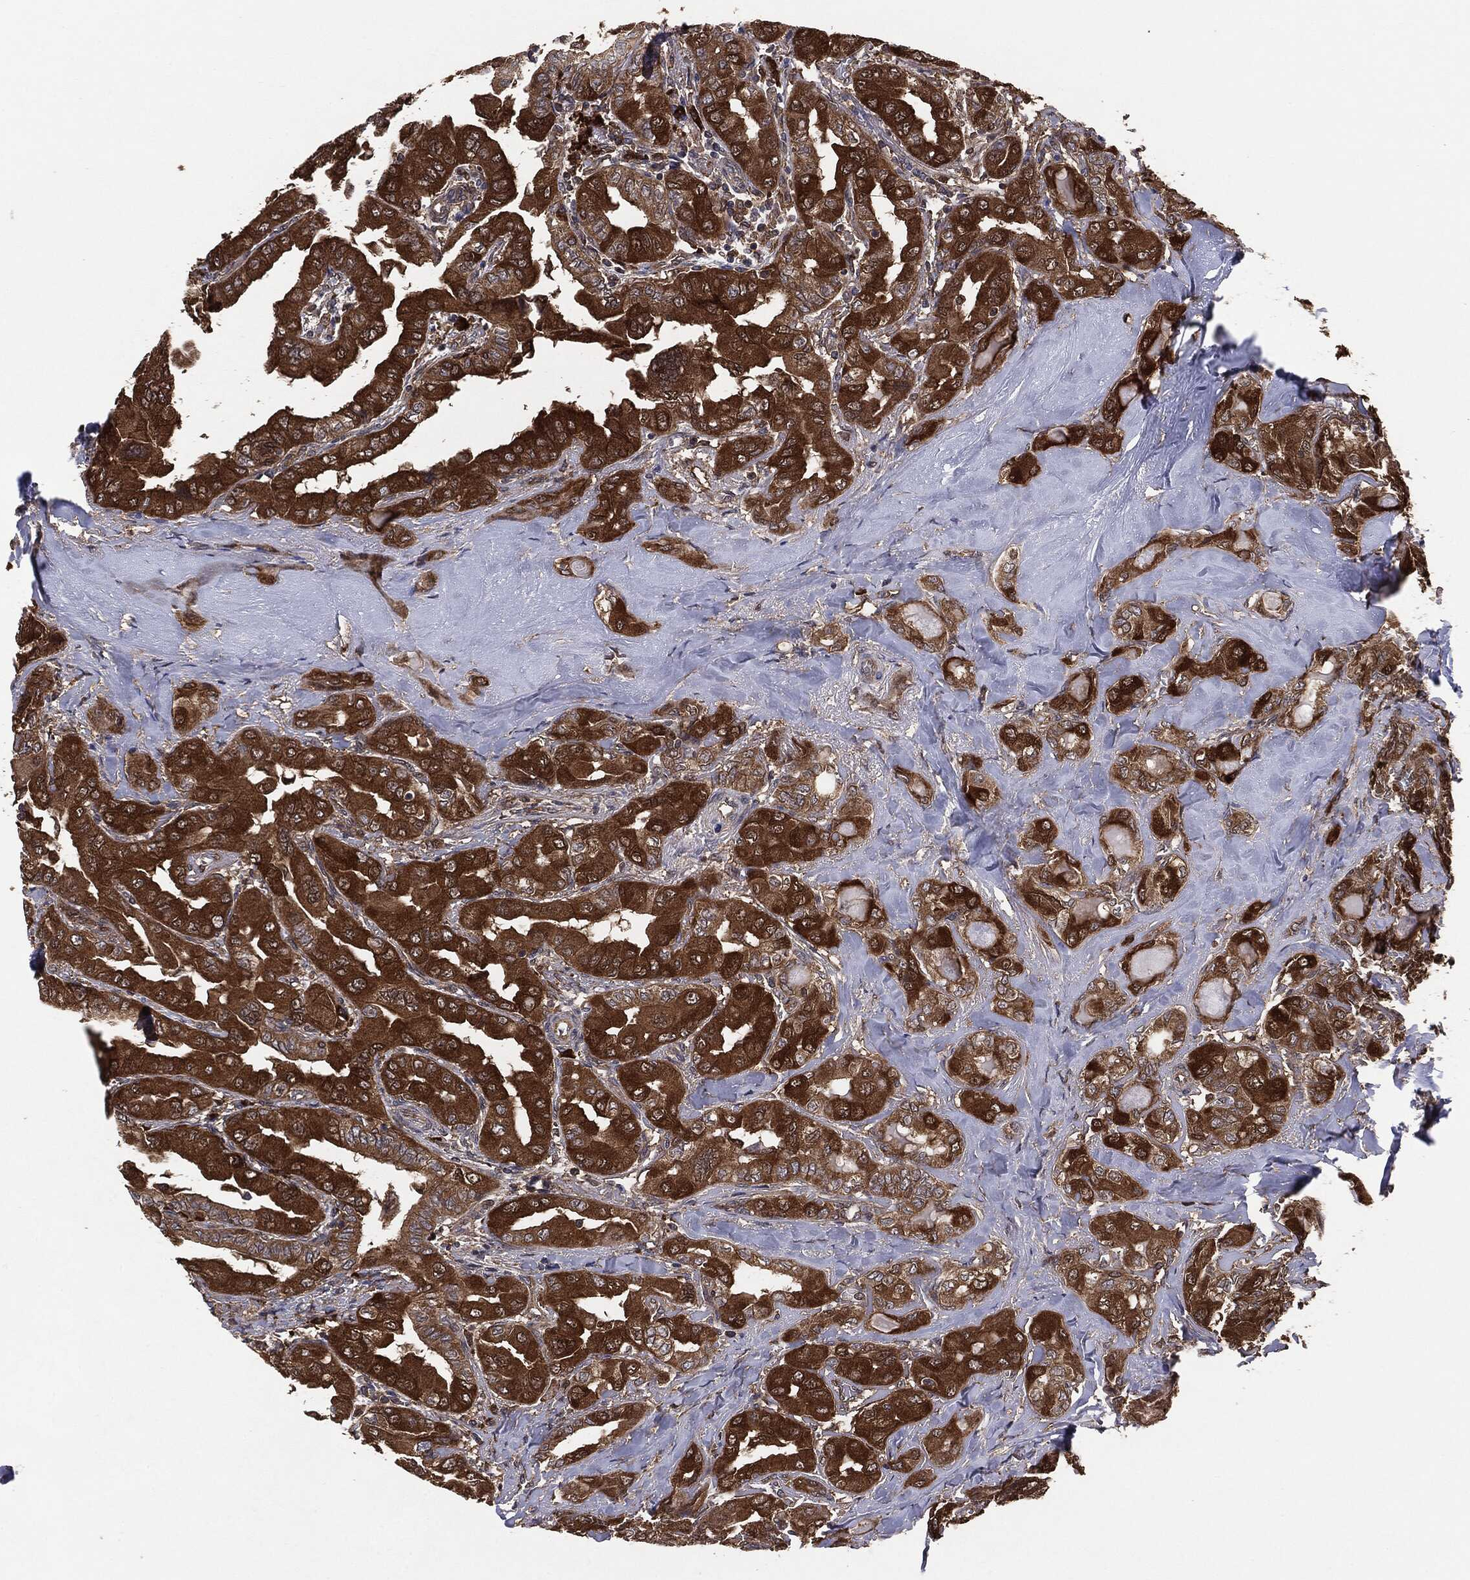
{"staining": {"intensity": "strong", "quantity": ">75%", "location": "cytoplasmic/membranous"}, "tissue": "thyroid cancer", "cell_type": "Tumor cells", "image_type": "cancer", "snomed": [{"axis": "morphology", "description": "Normal tissue, NOS"}, {"axis": "morphology", "description": "Papillary adenocarcinoma, NOS"}, {"axis": "topography", "description": "Thyroid gland"}], "caption": "High-magnification brightfield microscopy of thyroid cancer (papillary adenocarcinoma) stained with DAB (3,3'-diaminobenzidine) (brown) and counterstained with hematoxylin (blue). tumor cells exhibit strong cytoplasmic/membranous positivity is seen in approximately>75% of cells.", "gene": "NME1", "patient": {"sex": "female", "age": 66}}